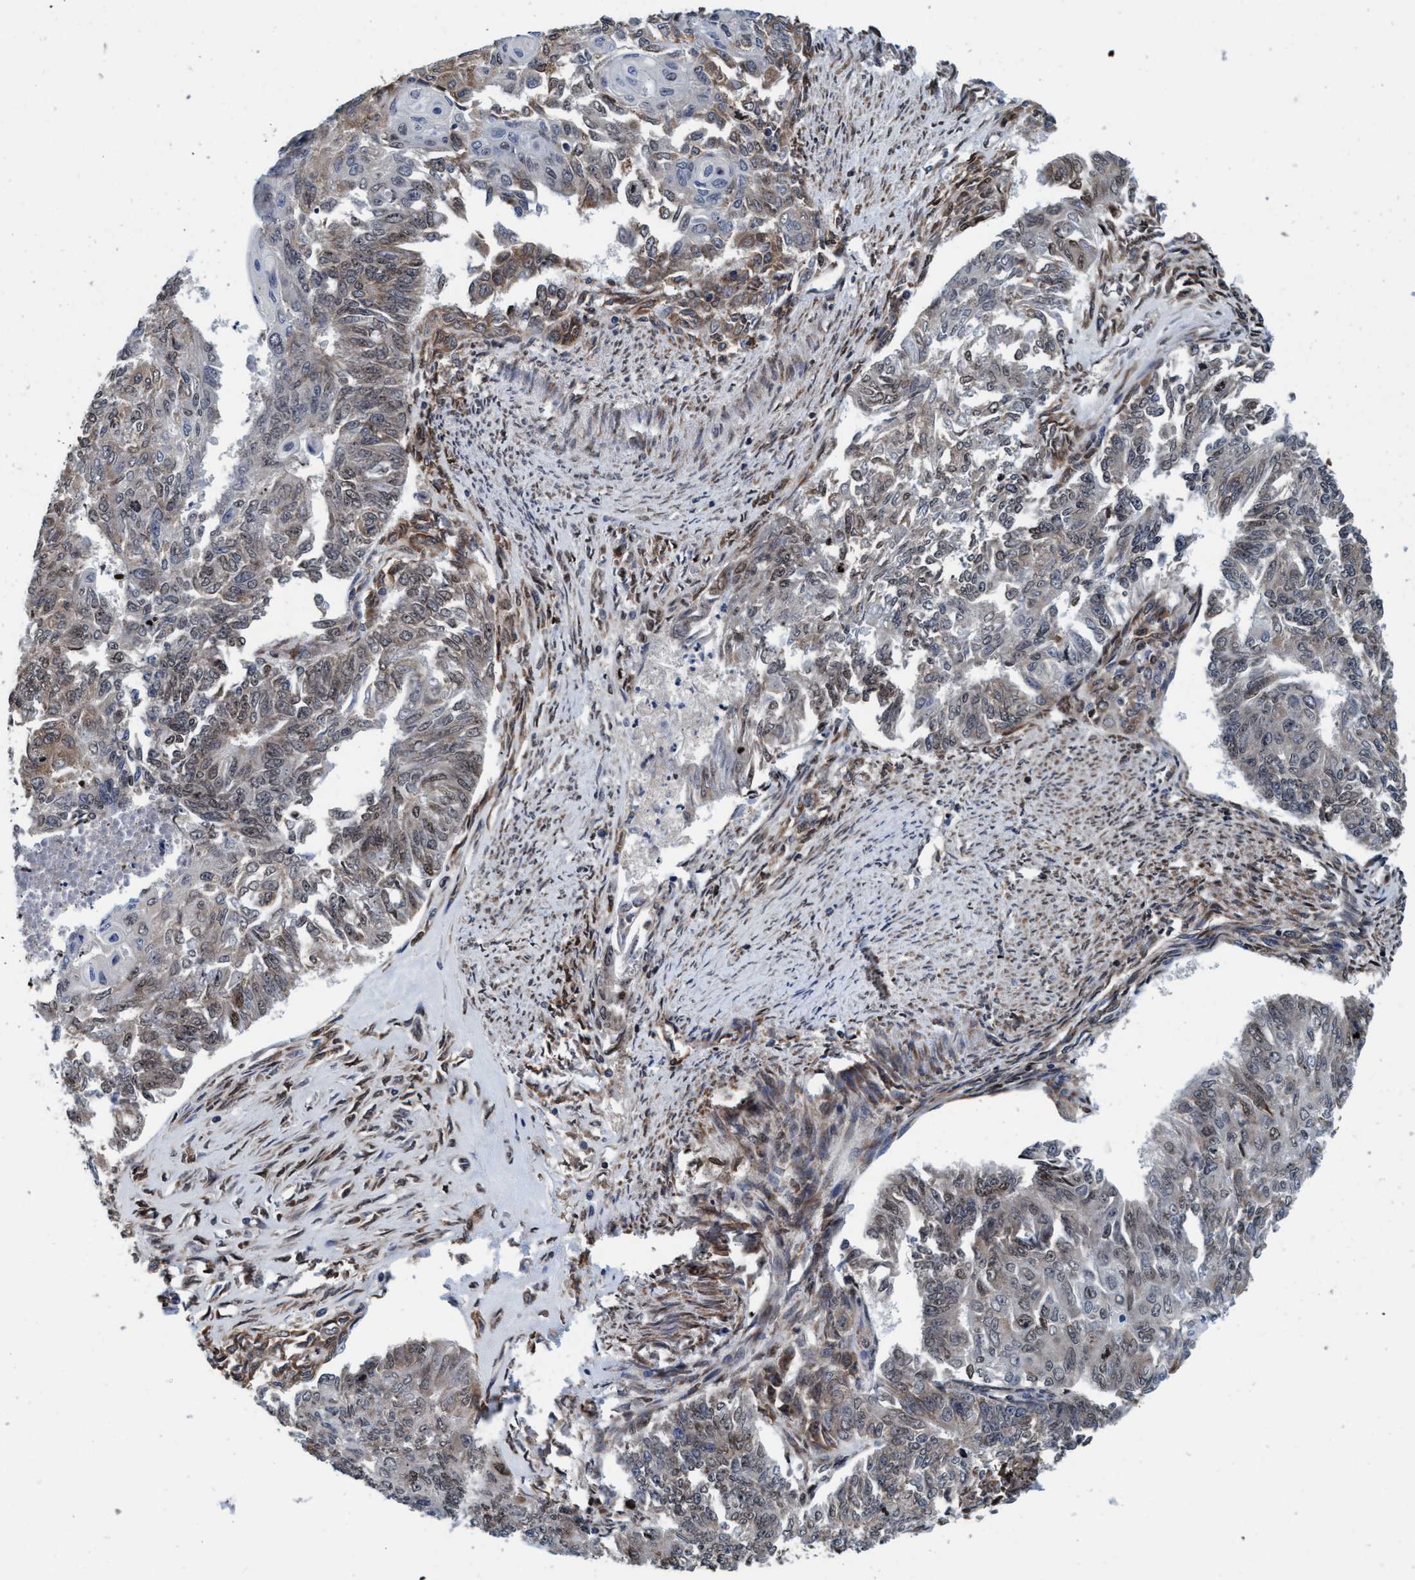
{"staining": {"intensity": "weak", "quantity": "25%-75%", "location": "cytoplasmic/membranous,nuclear"}, "tissue": "endometrial cancer", "cell_type": "Tumor cells", "image_type": "cancer", "snomed": [{"axis": "morphology", "description": "Adenocarcinoma, NOS"}, {"axis": "topography", "description": "Endometrium"}], "caption": "High-magnification brightfield microscopy of endometrial cancer (adenocarcinoma) stained with DAB (3,3'-diaminobenzidine) (brown) and counterstained with hematoxylin (blue). tumor cells exhibit weak cytoplasmic/membranous and nuclear expression is identified in about25%-75% of cells.", "gene": "ENDOG", "patient": {"sex": "female", "age": 32}}